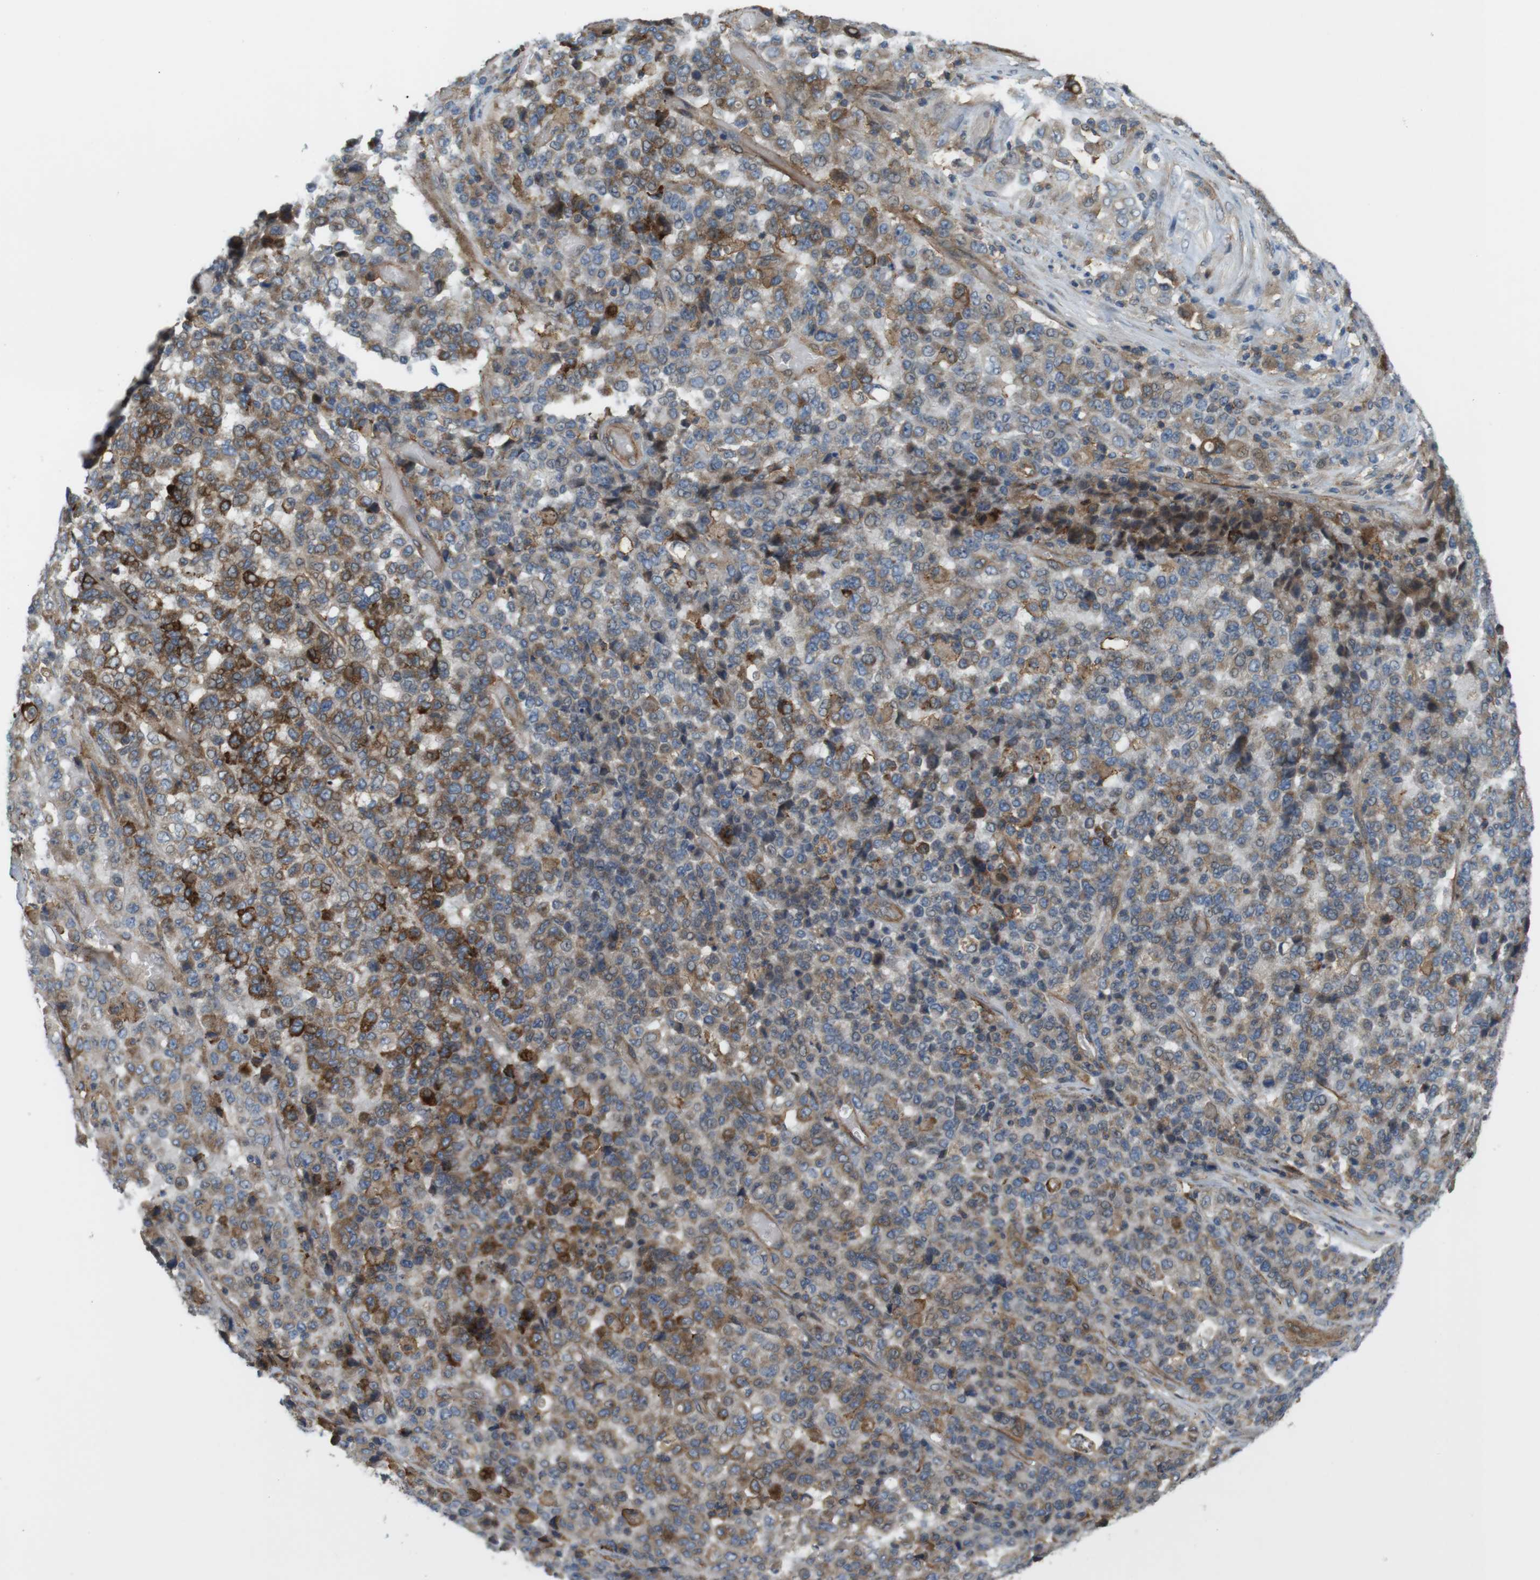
{"staining": {"intensity": "moderate", "quantity": "25%-75%", "location": "cytoplasmic/membranous"}, "tissue": "stomach cancer", "cell_type": "Tumor cells", "image_type": "cancer", "snomed": [{"axis": "morphology", "description": "Adenocarcinoma, NOS"}, {"axis": "topography", "description": "Stomach"}], "caption": "Immunohistochemistry (IHC) photomicrograph of neoplastic tissue: human adenocarcinoma (stomach) stained using IHC shows medium levels of moderate protein expression localized specifically in the cytoplasmic/membranous of tumor cells, appearing as a cytoplasmic/membranous brown color.", "gene": "DDAH2", "patient": {"sex": "female", "age": 73}}